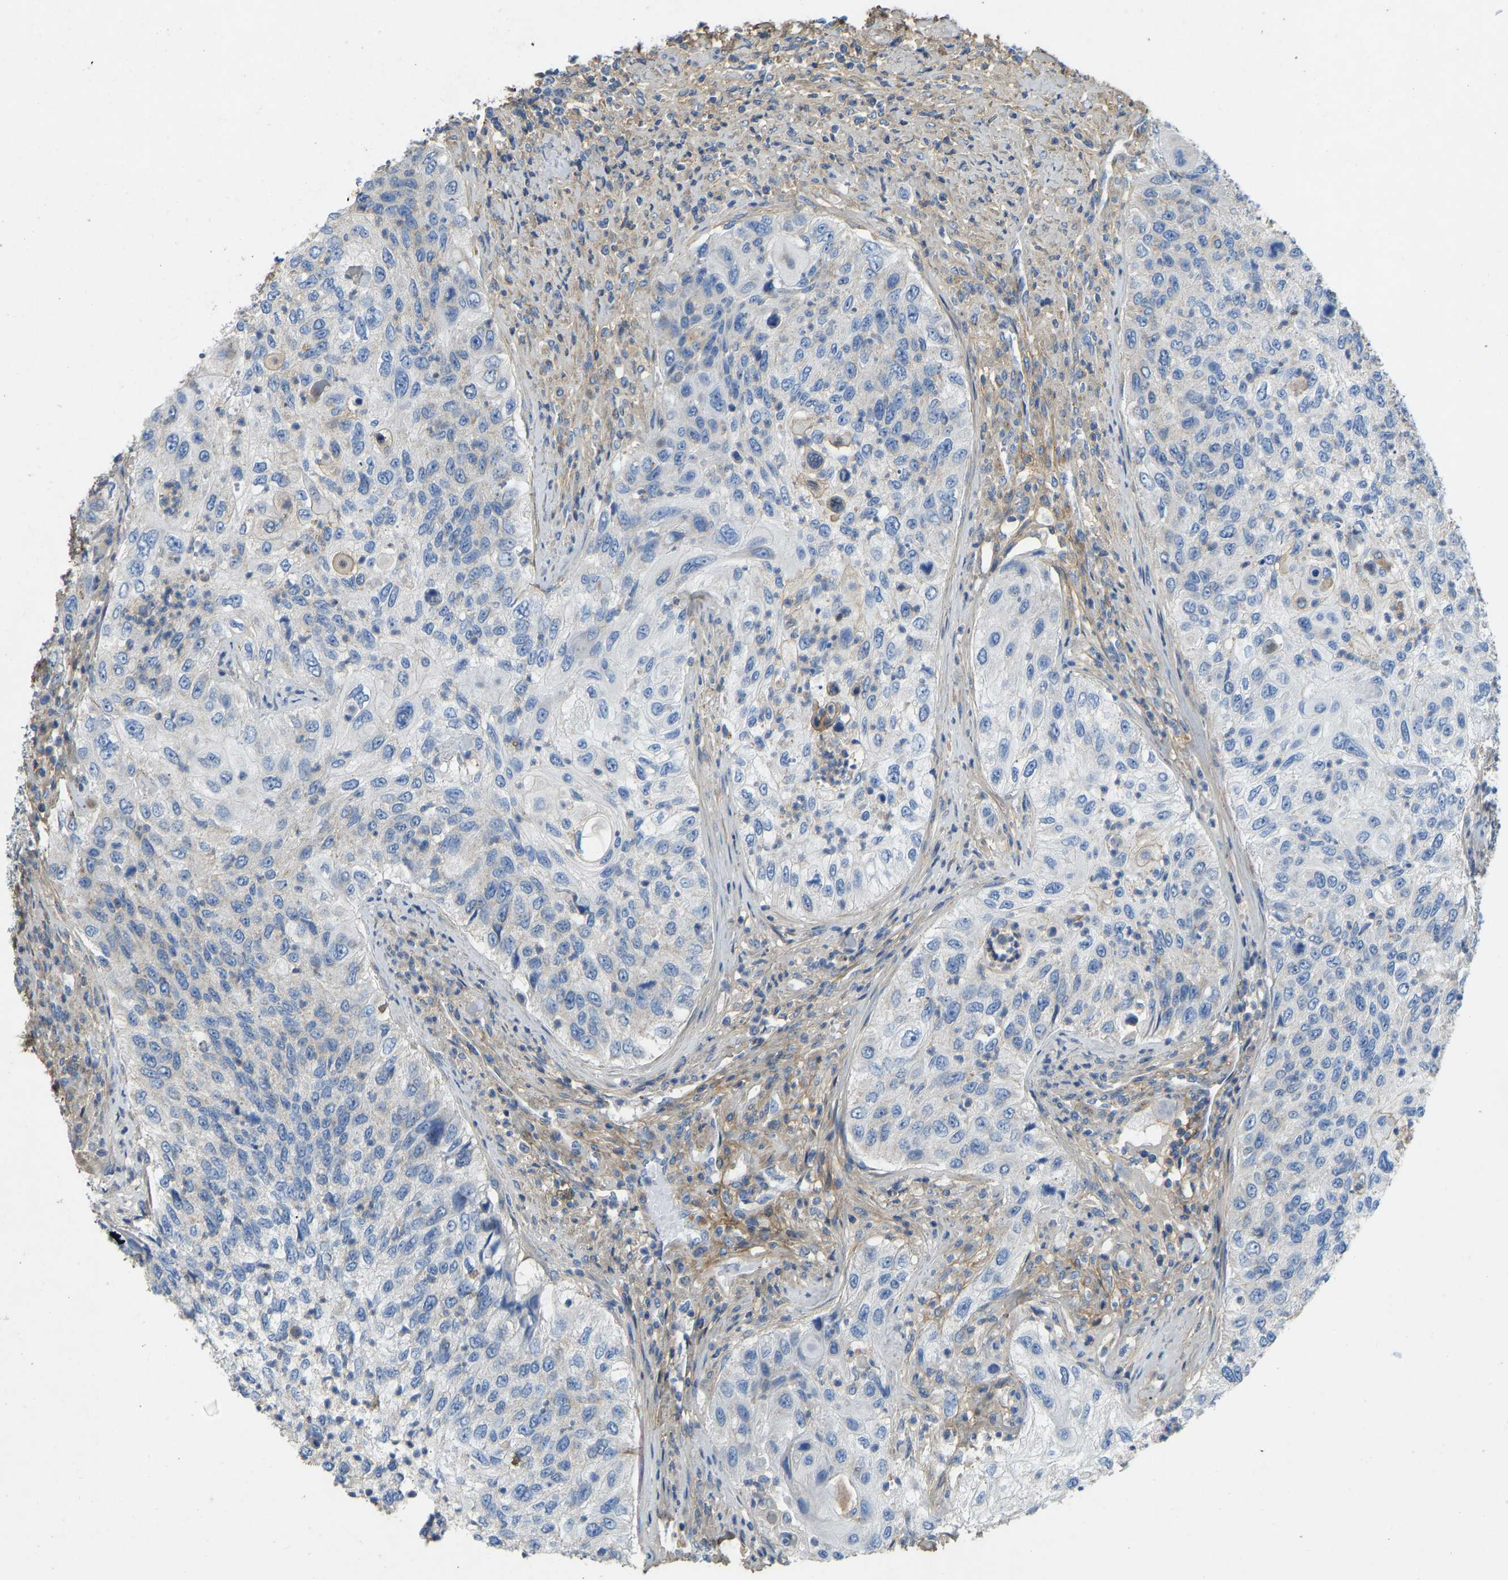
{"staining": {"intensity": "negative", "quantity": "none", "location": "none"}, "tissue": "urothelial cancer", "cell_type": "Tumor cells", "image_type": "cancer", "snomed": [{"axis": "morphology", "description": "Urothelial carcinoma, High grade"}, {"axis": "topography", "description": "Urinary bladder"}], "caption": "A high-resolution image shows IHC staining of high-grade urothelial carcinoma, which exhibits no significant staining in tumor cells. (Immunohistochemistry (ihc), brightfield microscopy, high magnification).", "gene": "TECTA", "patient": {"sex": "female", "age": 60}}